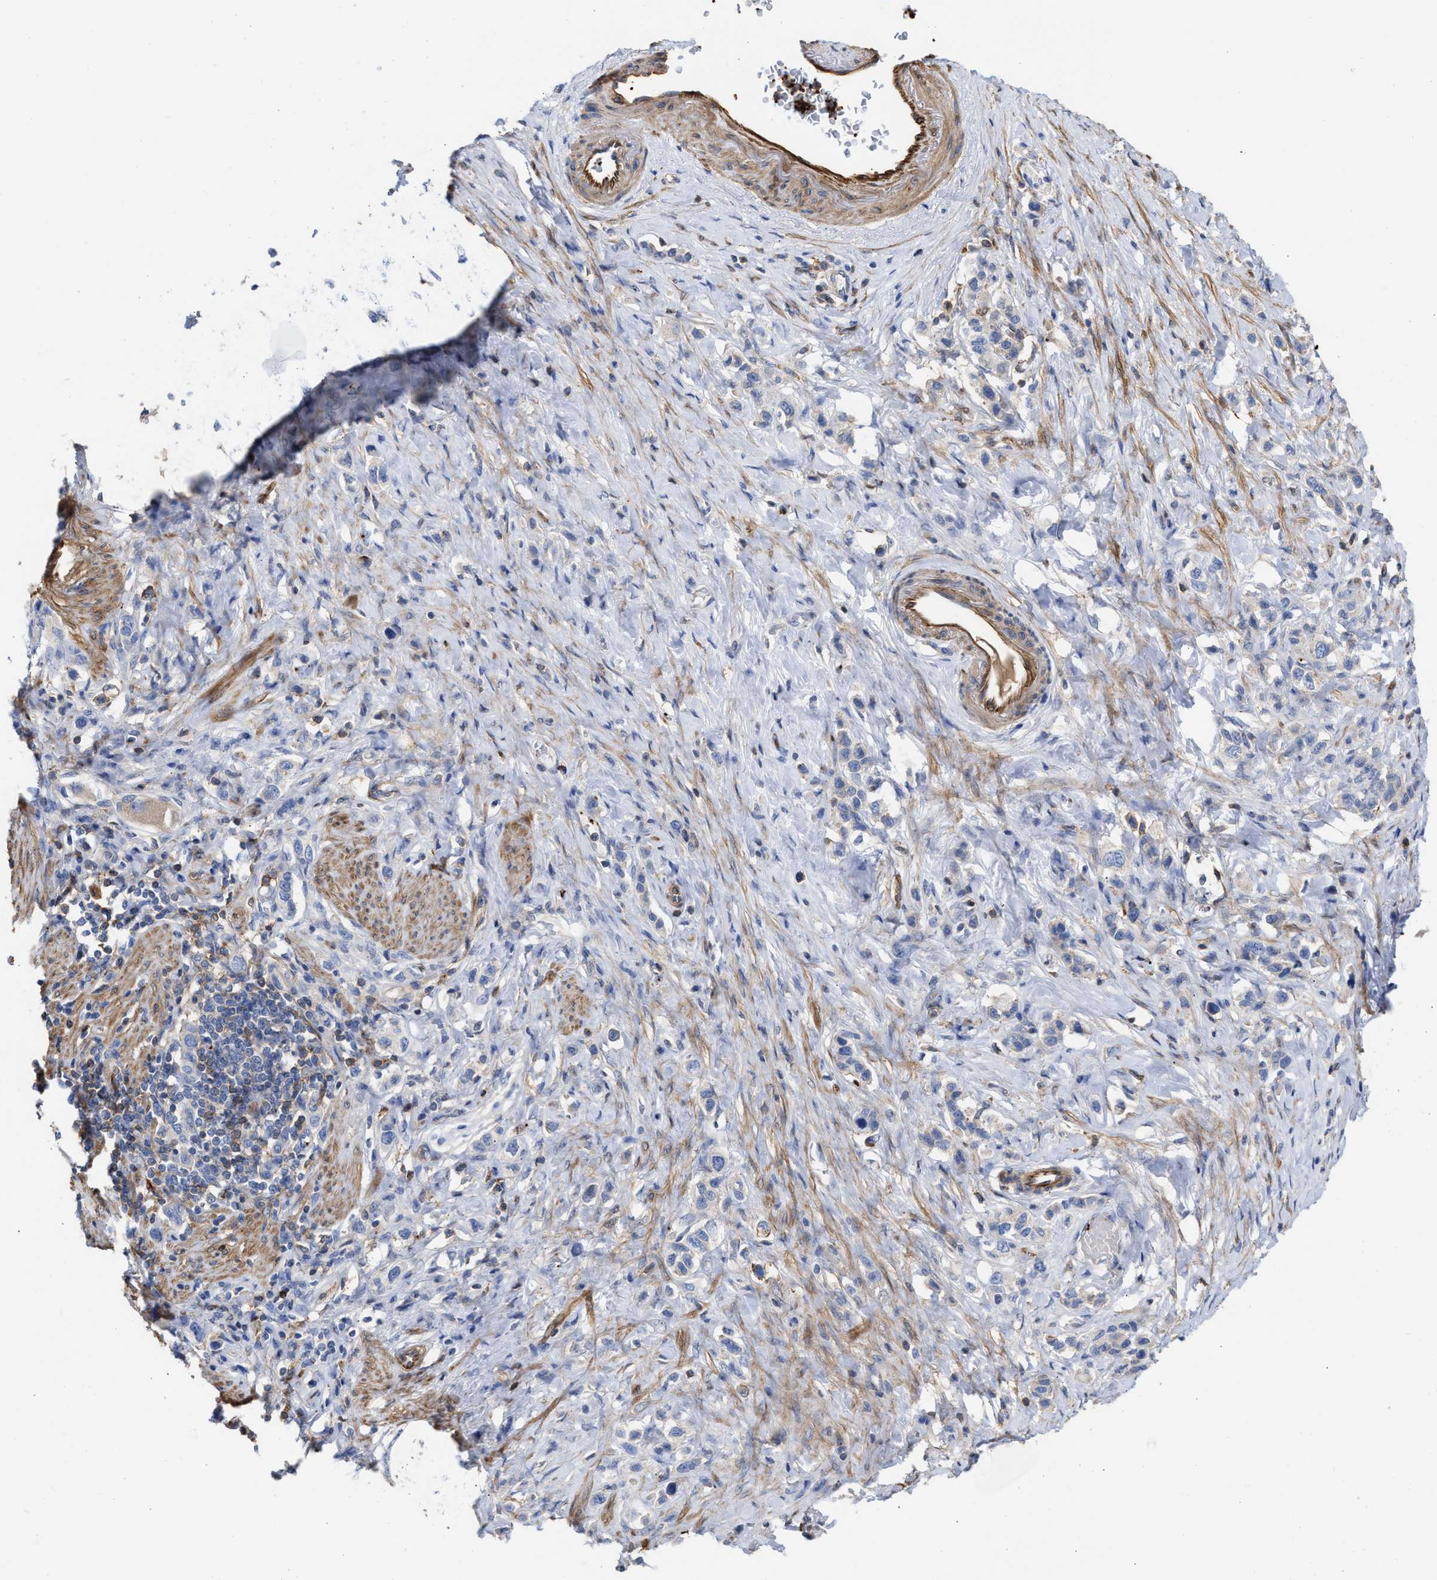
{"staining": {"intensity": "negative", "quantity": "none", "location": "none"}, "tissue": "stomach cancer", "cell_type": "Tumor cells", "image_type": "cancer", "snomed": [{"axis": "morphology", "description": "Adenocarcinoma, NOS"}, {"axis": "topography", "description": "Stomach"}], "caption": "Histopathology image shows no significant protein expression in tumor cells of adenocarcinoma (stomach).", "gene": "HS3ST5", "patient": {"sex": "female", "age": 65}}